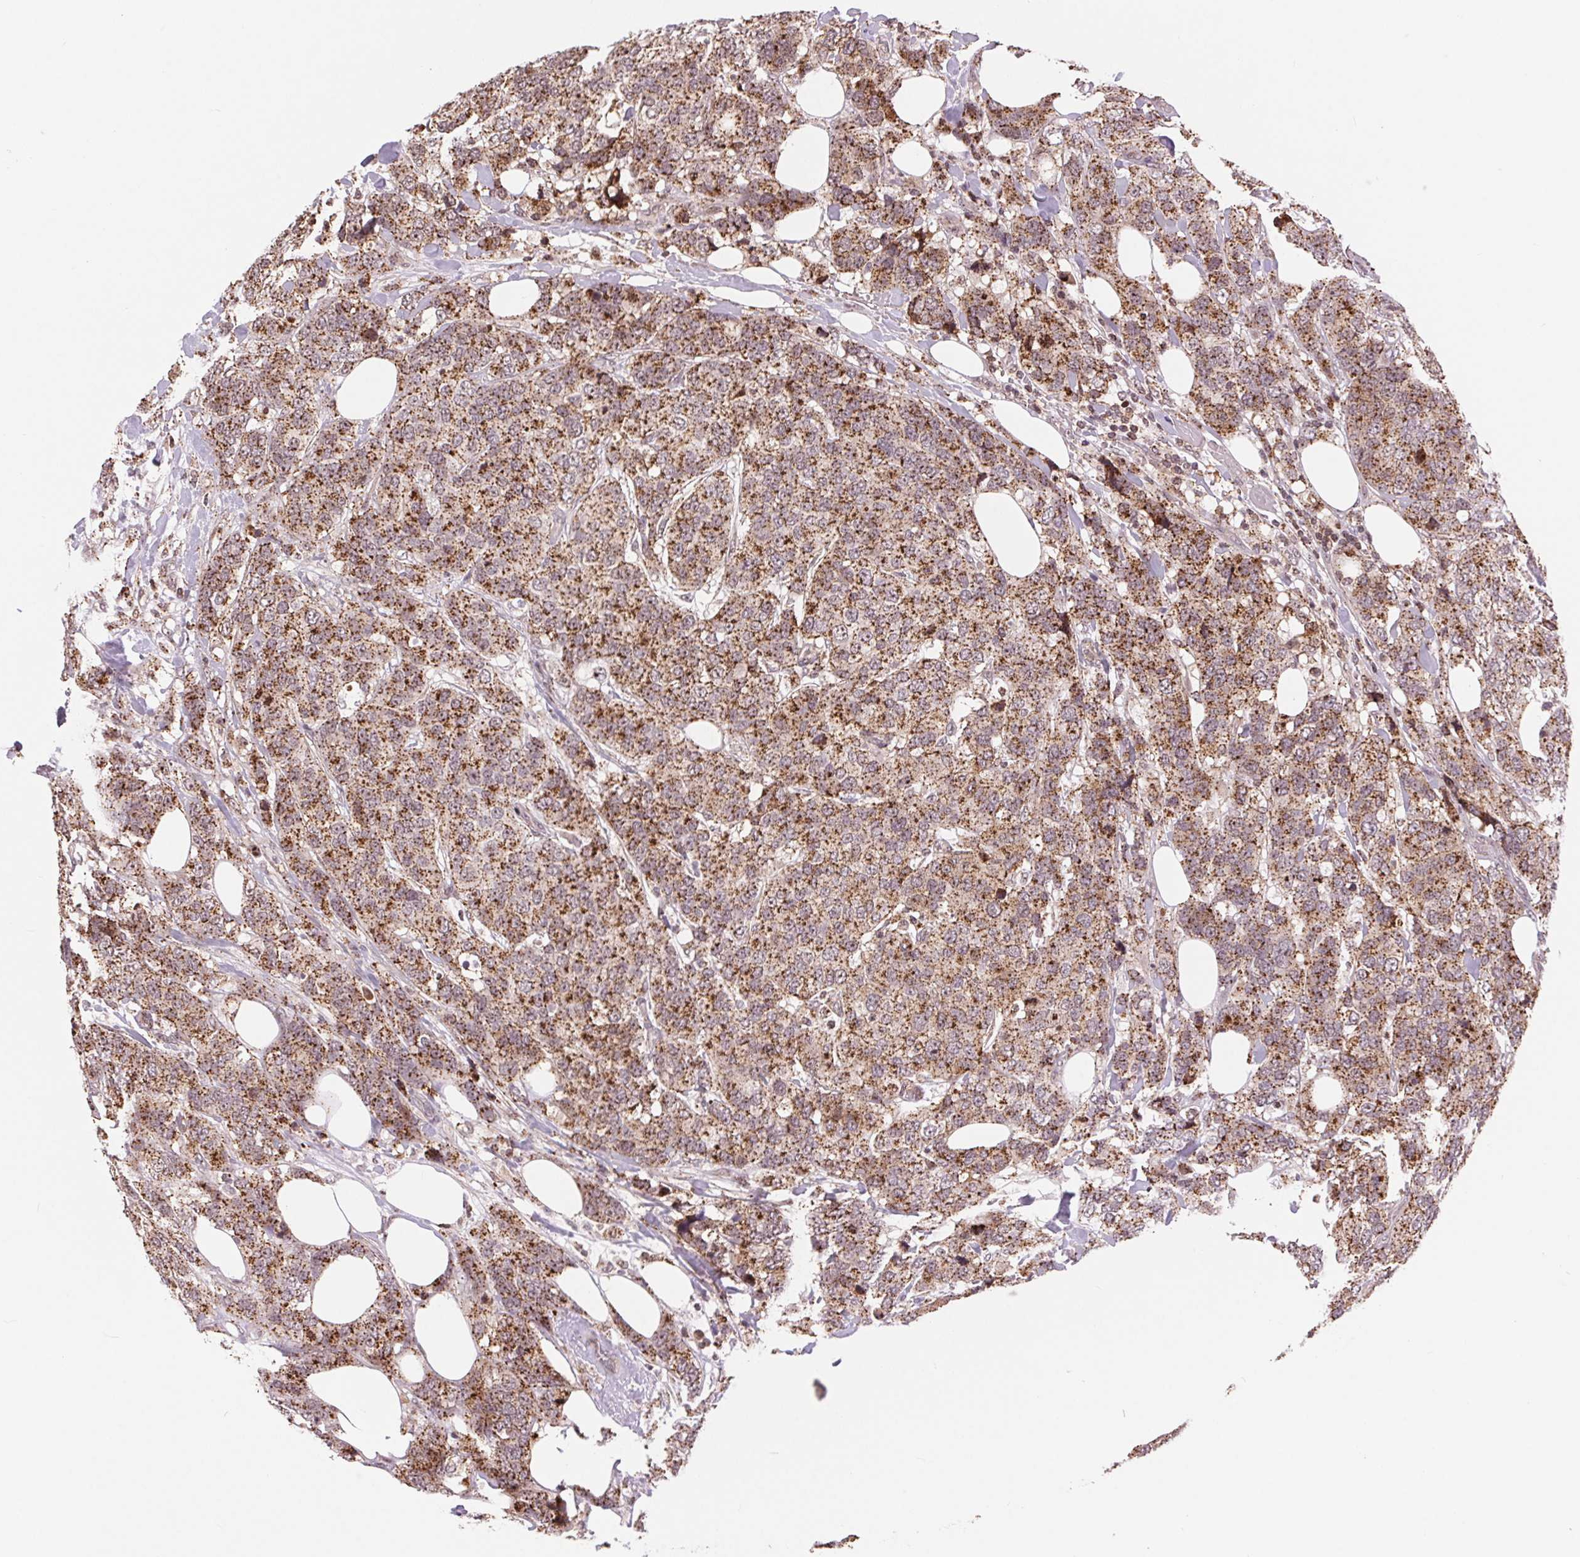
{"staining": {"intensity": "moderate", "quantity": ">75%", "location": "cytoplasmic/membranous"}, "tissue": "breast cancer", "cell_type": "Tumor cells", "image_type": "cancer", "snomed": [{"axis": "morphology", "description": "Lobular carcinoma"}, {"axis": "topography", "description": "Breast"}], "caption": "This is an image of immunohistochemistry staining of breast cancer (lobular carcinoma), which shows moderate expression in the cytoplasmic/membranous of tumor cells.", "gene": "CHMP4B", "patient": {"sex": "female", "age": 59}}